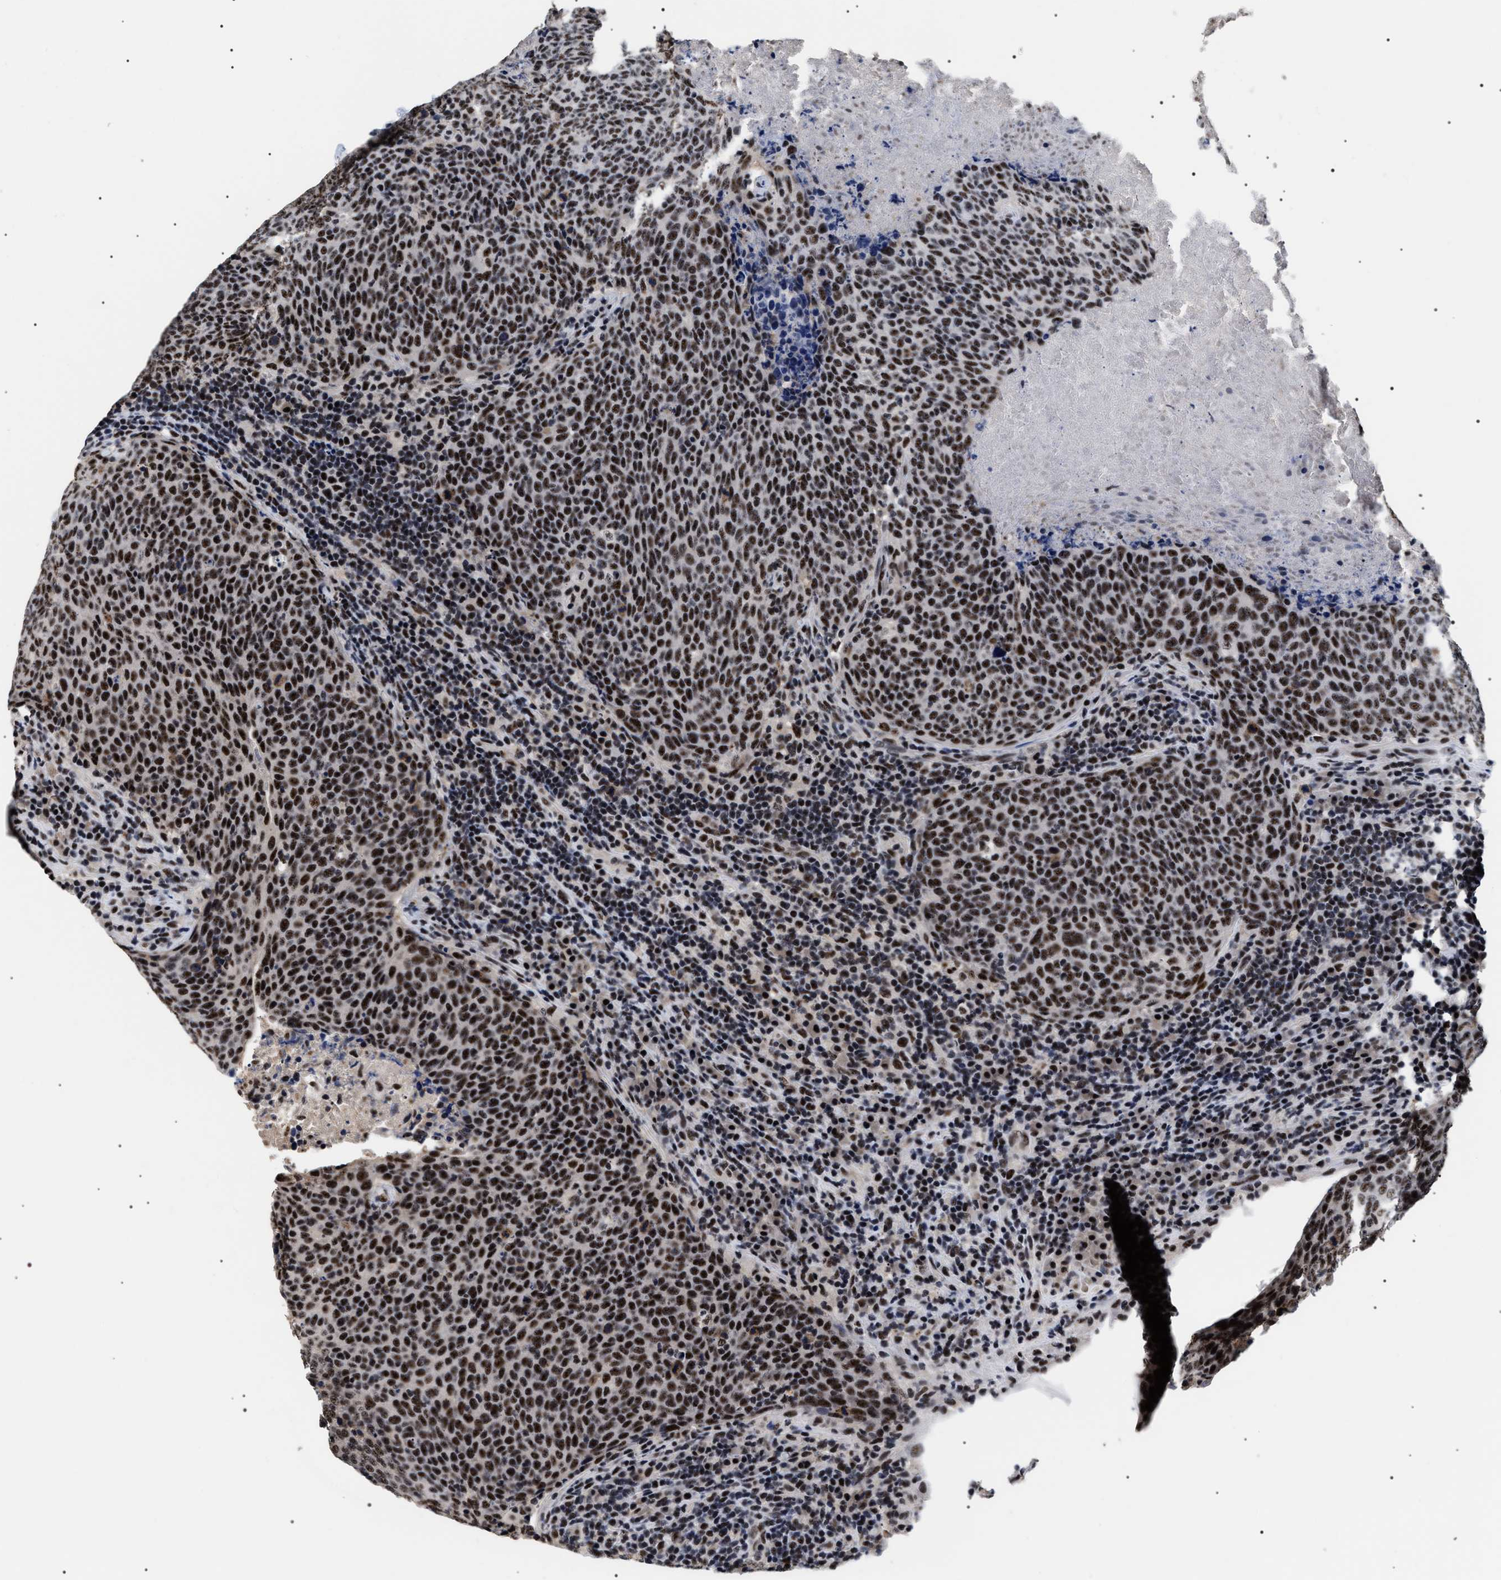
{"staining": {"intensity": "strong", "quantity": ">75%", "location": "nuclear"}, "tissue": "head and neck cancer", "cell_type": "Tumor cells", "image_type": "cancer", "snomed": [{"axis": "morphology", "description": "Squamous cell carcinoma, NOS"}, {"axis": "morphology", "description": "Squamous cell carcinoma, metastatic, NOS"}, {"axis": "topography", "description": "Lymph node"}, {"axis": "topography", "description": "Head-Neck"}], "caption": "IHC micrograph of squamous cell carcinoma (head and neck) stained for a protein (brown), which exhibits high levels of strong nuclear staining in approximately >75% of tumor cells.", "gene": "CAAP1", "patient": {"sex": "male", "age": 62}}